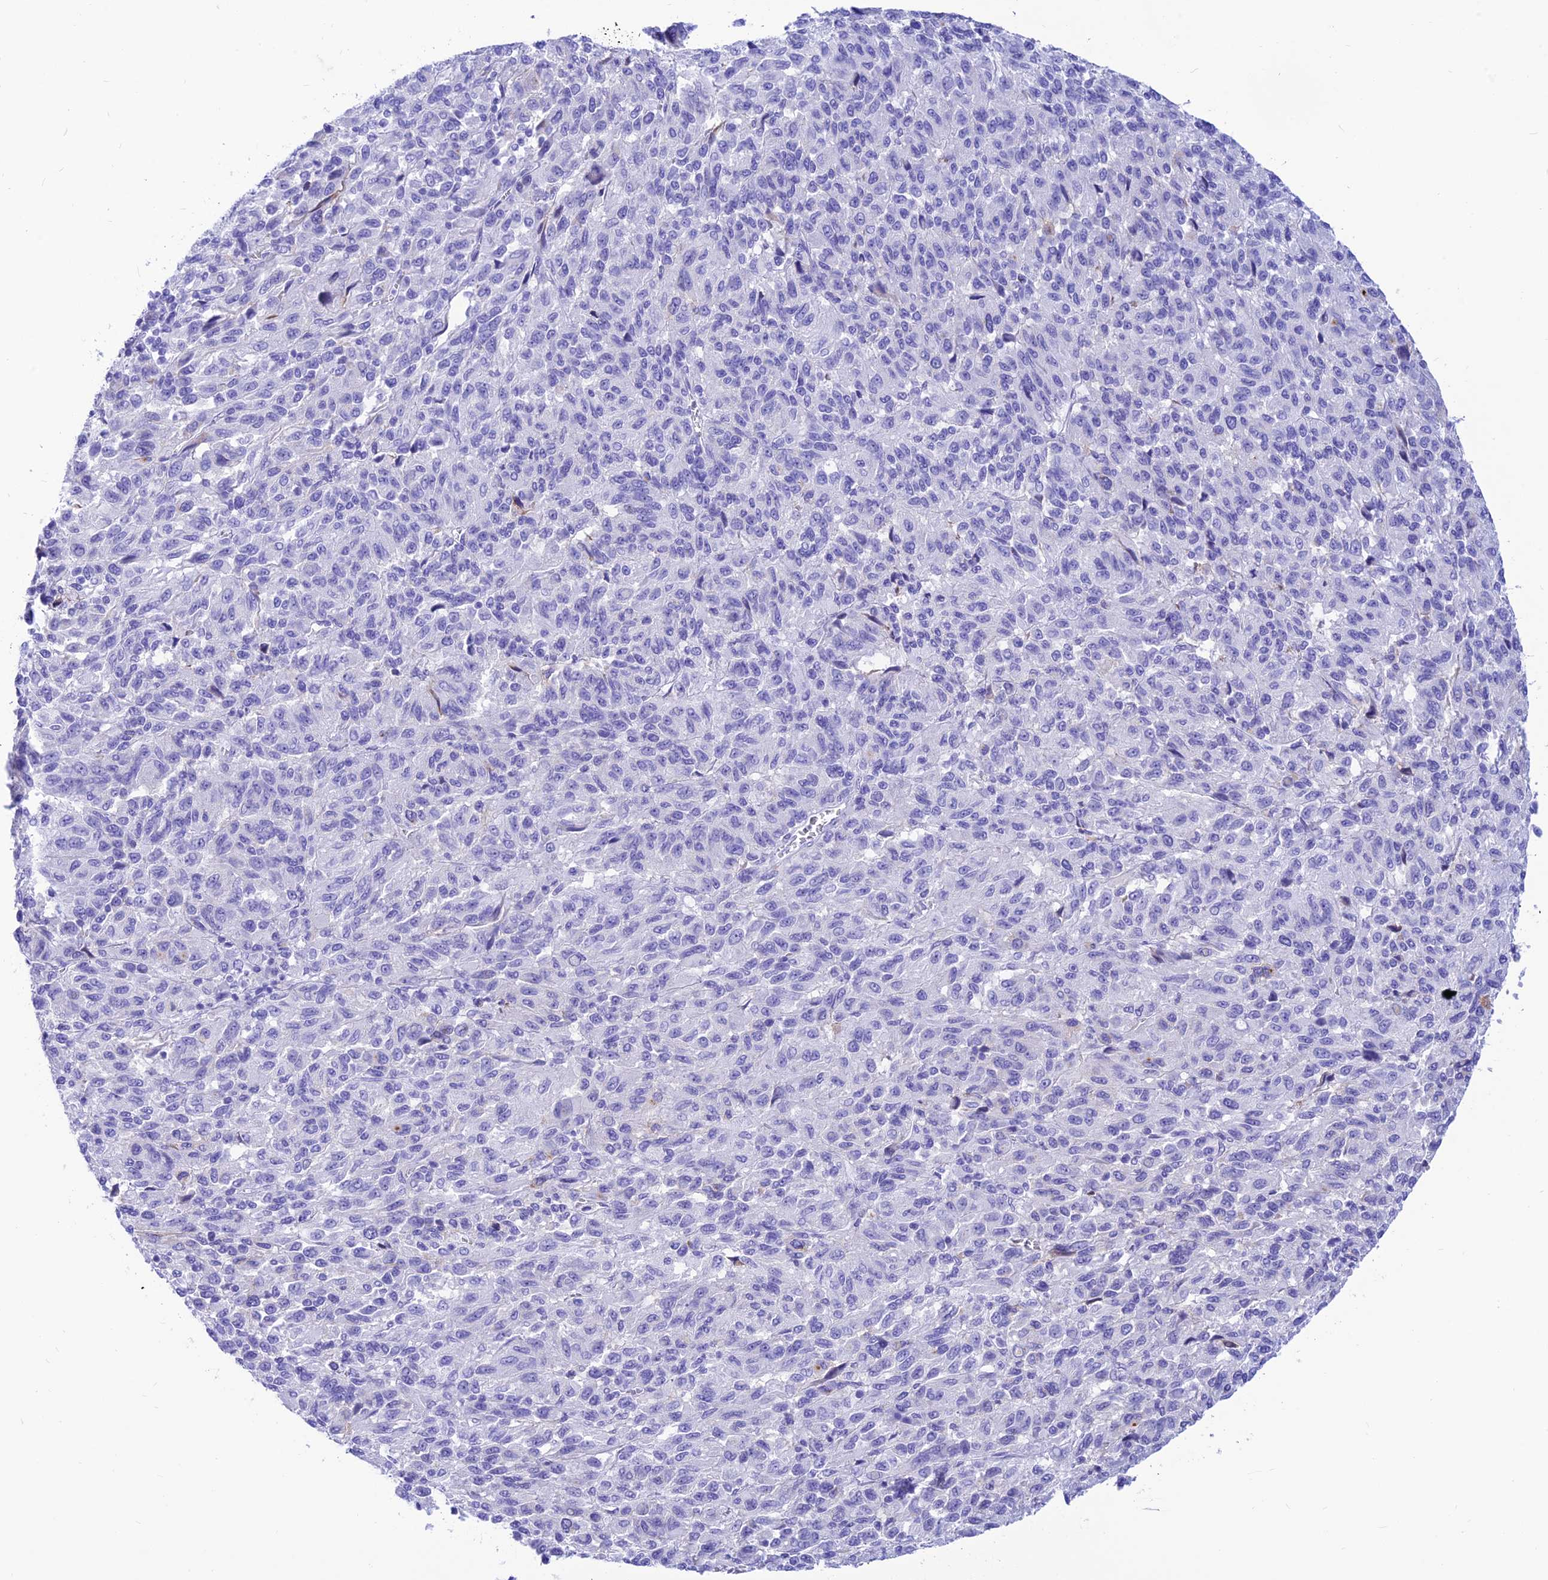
{"staining": {"intensity": "negative", "quantity": "none", "location": "none"}, "tissue": "melanoma", "cell_type": "Tumor cells", "image_type": "cancer", "snomed": [{"axis": "morphology", "description": "Malignant melanoma, Metastatic site"}, {"axis": "topography", "description": "Lung"}], "caption": "Immunohistochemical staining of melanoma shows no significant expression in tumor cells. The staining is performed using DAB (3,3'-diaminobenzidine) brown chromogen with nuclei counter-stained in using hematoxylin.", "gene": "PRNP", "patient": {"sex": "male", "age": 64}}